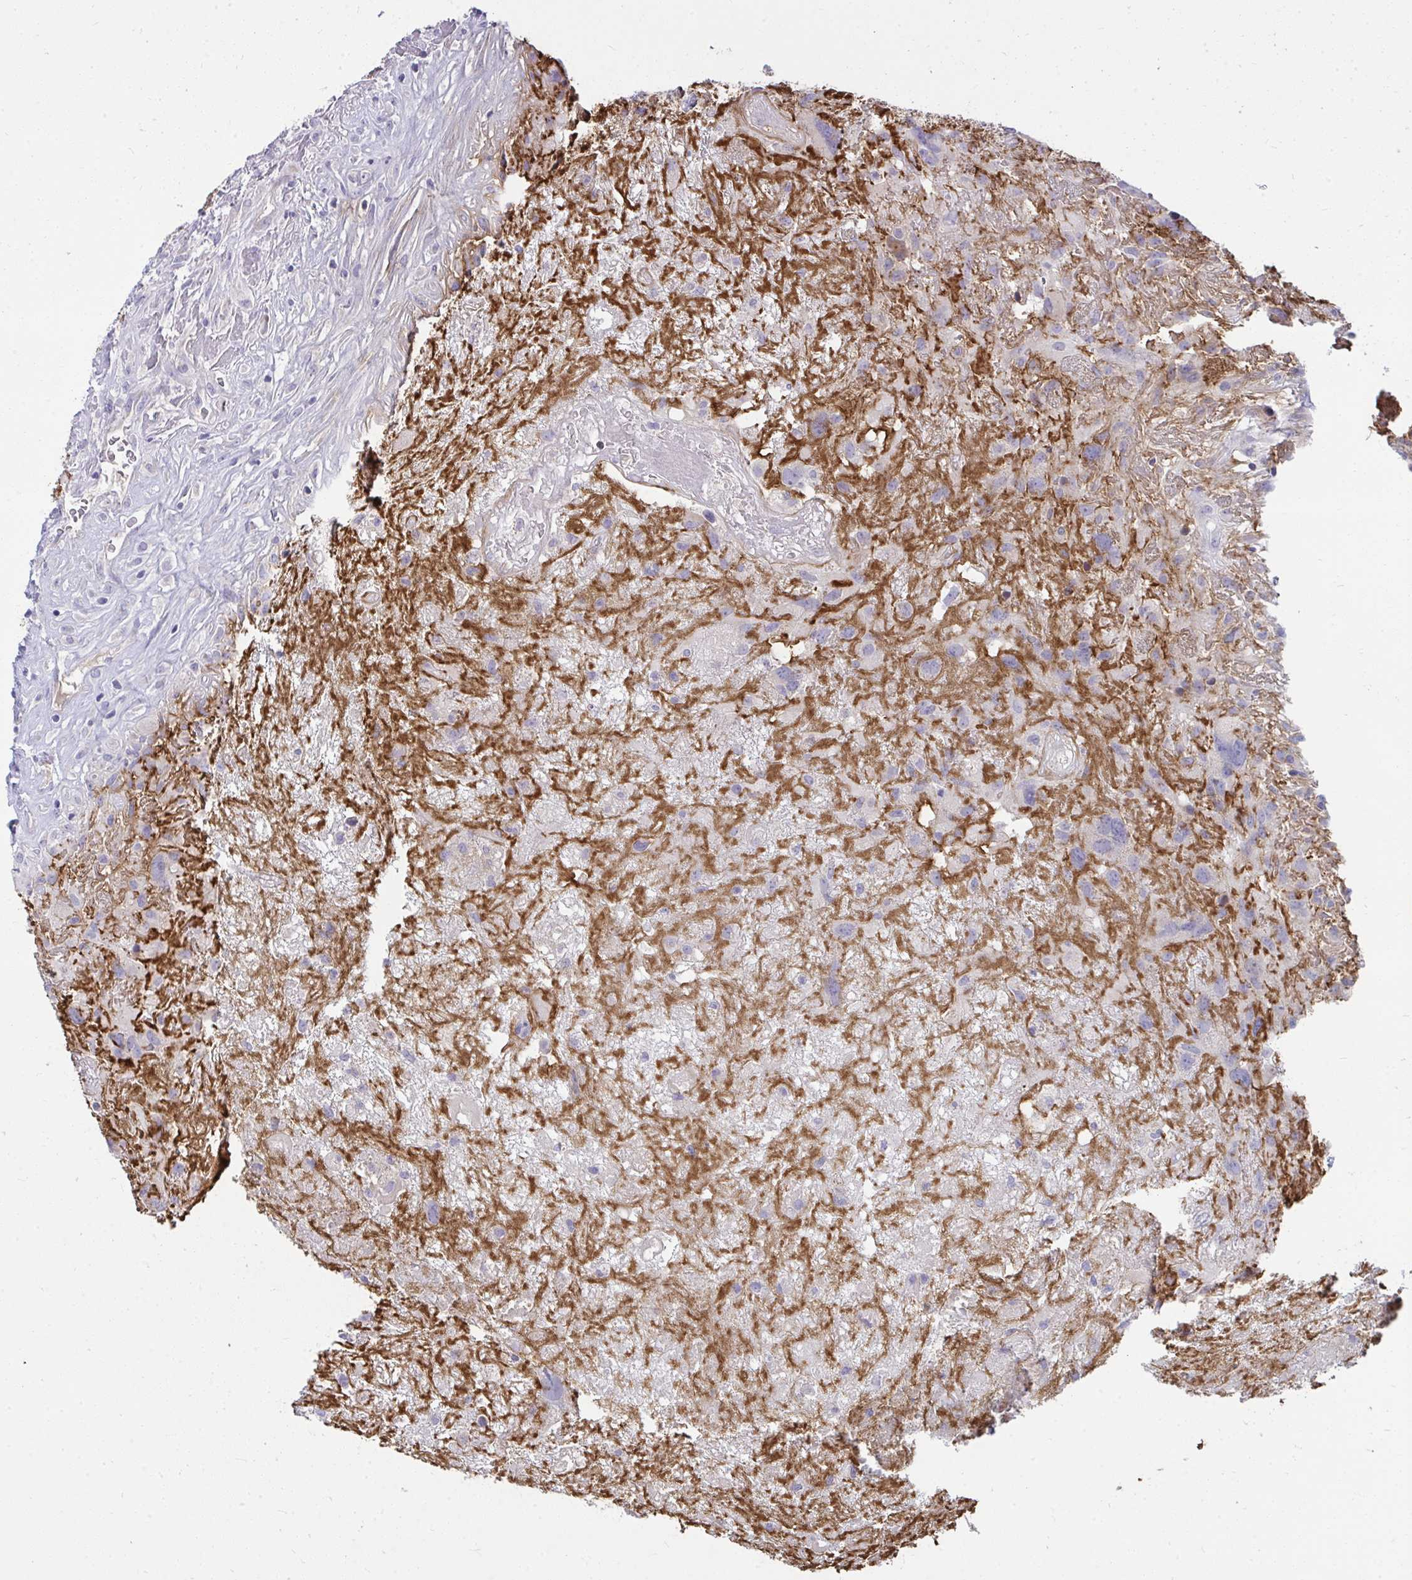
{"staining": {"intensity": "negative", "quantity": "none", "location": "none"}, "tissue": "glioma", "cell_type": "Tumor cells", "image_type": "cancer", "snomed": [{"axis": "morphology", "description": "Glioma, malignant, High grade"}, {"axis": "topography", "description": "Brain"}], "caption": "A high-resolution micrograph shows IHC staining of high-grade glioma (malignant), which exhibits no significant staining in tumor cells.", "gene": "PIGZ", "patient": {"sex": "male", "age": 46}}